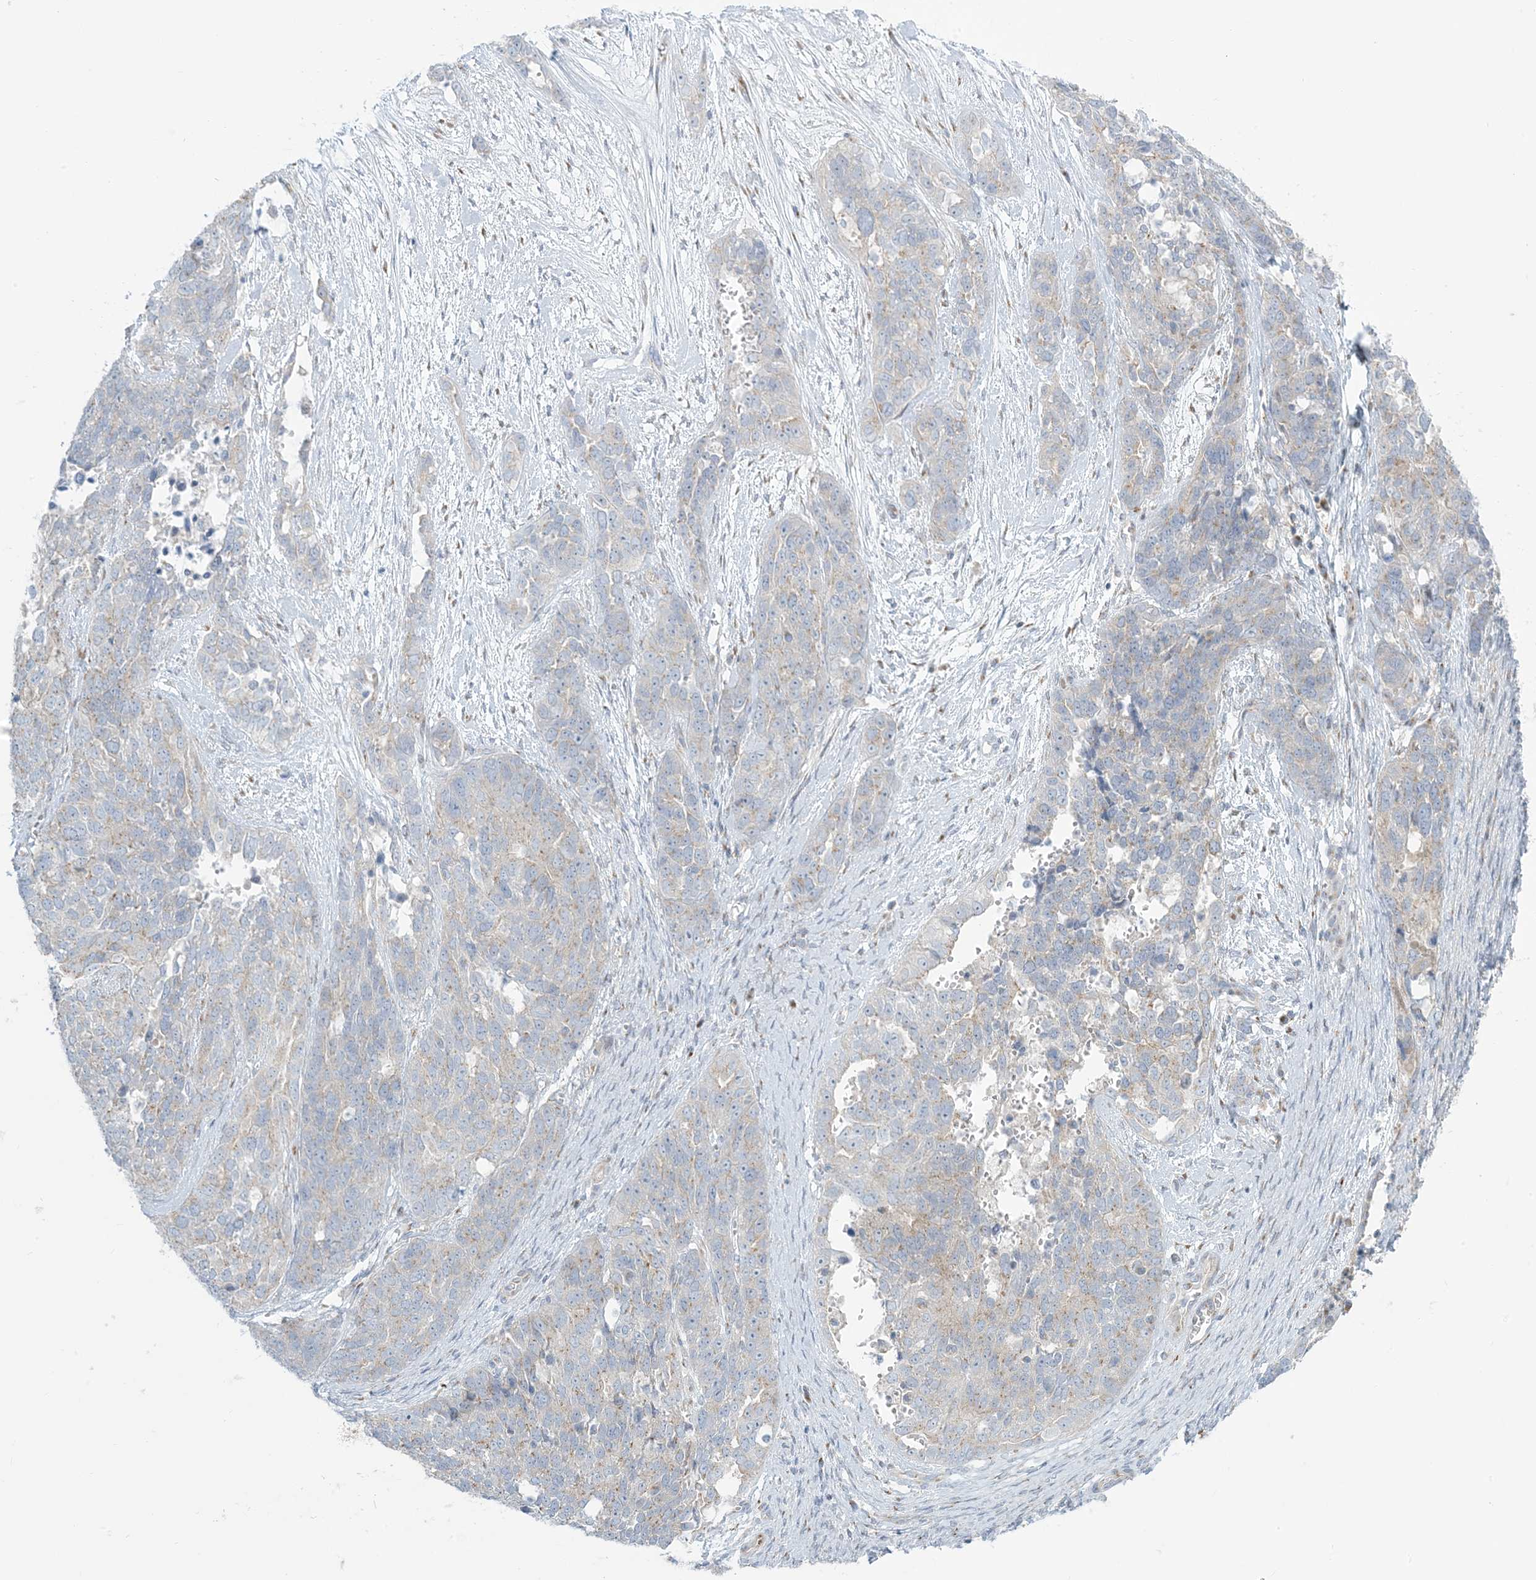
{"staining": {"intensity": "weak", "quantity": "<25%", "location": "cytoplasmic/membranous"}, "tissue": "ovarian cancer", "cell_type": "Tumor cells", "image_type": "cancer", "snomed": [{"axis": "morphology", "description": "Cystadenocarcinoma, serous, NOS"}, {"axis": "topography", "description": "Ovary"}], "caption": "Protein analysis of ovarian cancer (serous cystadenocarcinoma) reveals no significant expression in tumor cells. (DAB immunohistochemistry (IHC), high magnification).", "gene": "AFTPH", "patient": {"sex": "female", "age": 44}}